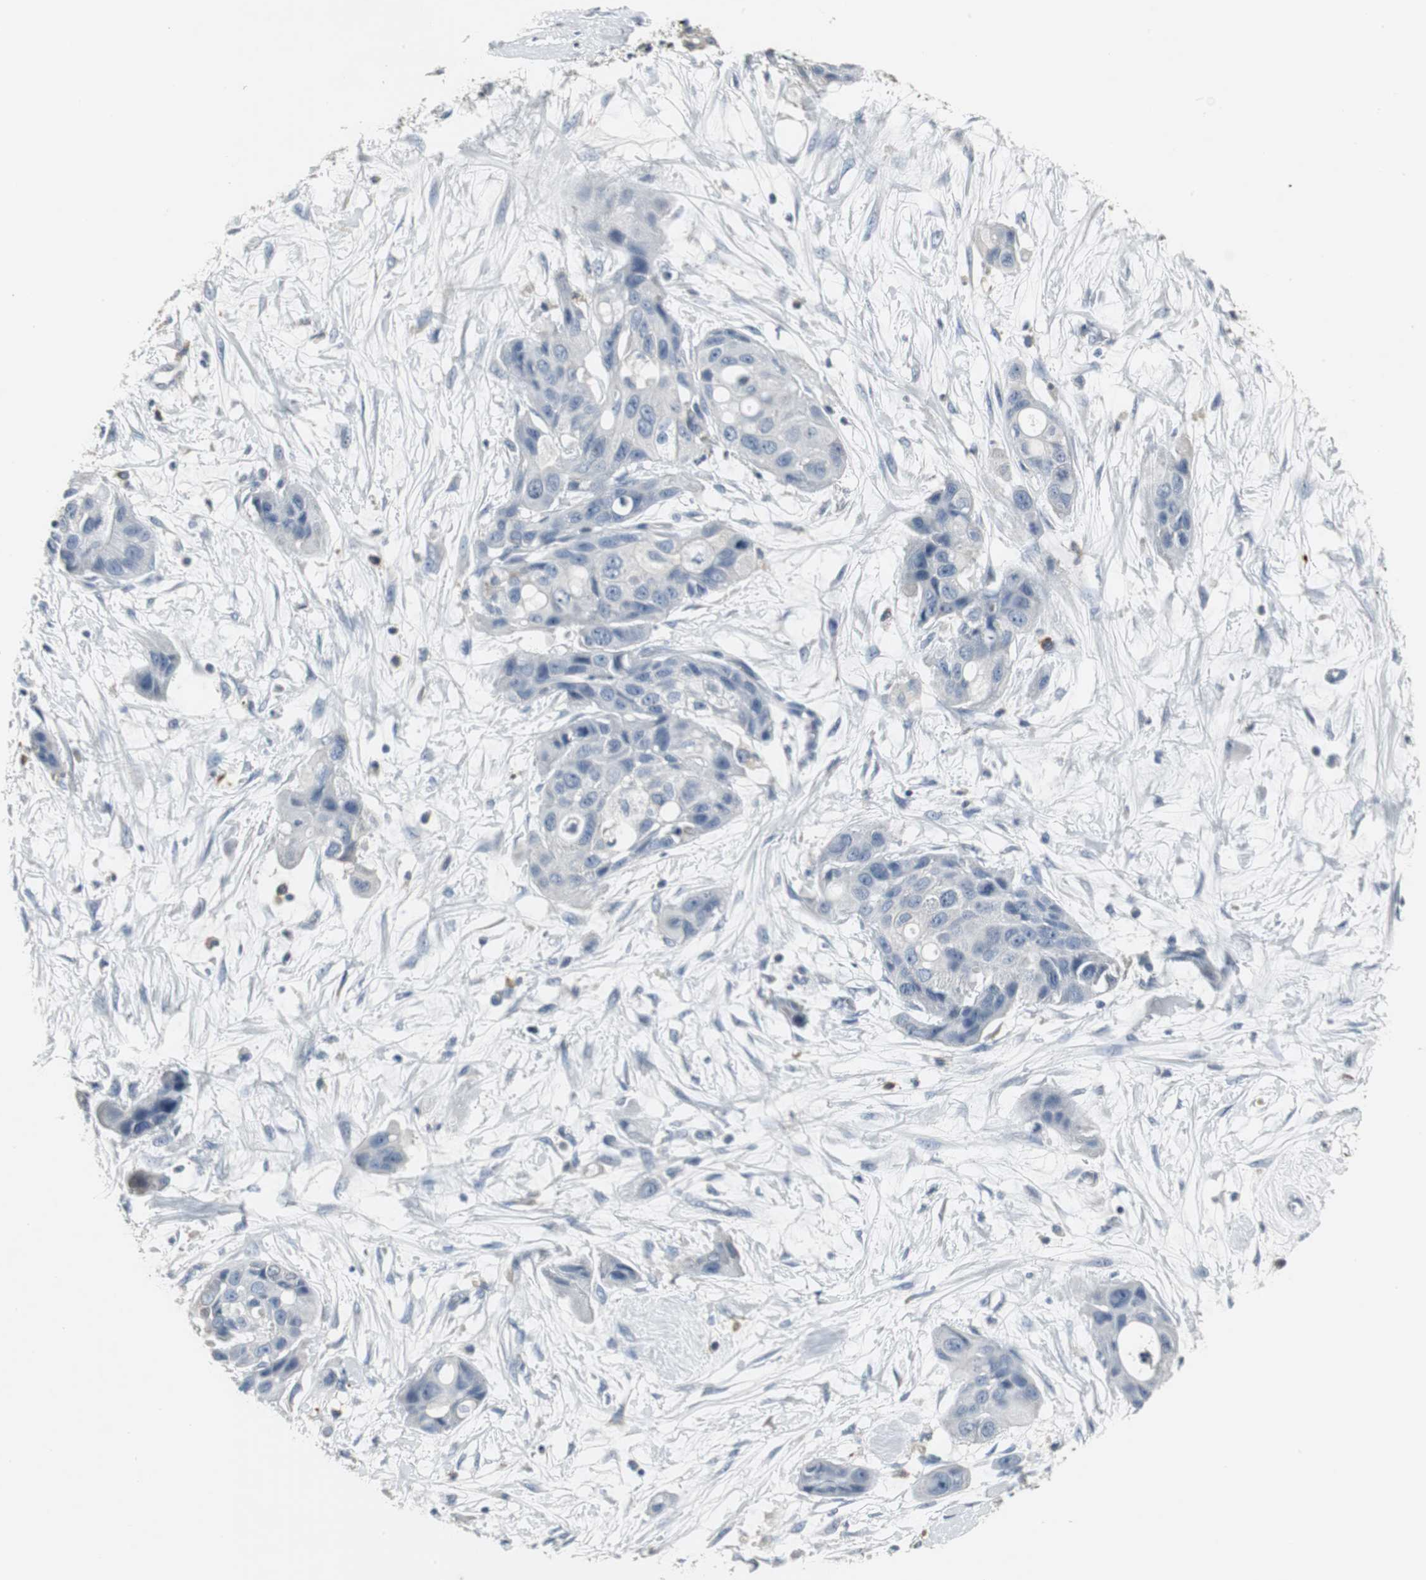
{"staining": {"intensity": "negative", "quantity": "none", "location": "none"}, "tissue": "pancreatic cancer", "cell_type": "Tumor cells", "image_type": "cancer", "snomed": [{"axis": "morphology", "description": "Adenocarcinoma, NOS"}, {"axis": "topography", "description": "Pancreas"}], "caption": "DAB (3,3'-diaminobenzidine) immunohistochemical staining of pancreatic cancer exhibits no significant expression in tumor cells.", "gene": "SLC2A5", "patient": {"sex": "female", "age": 60}}